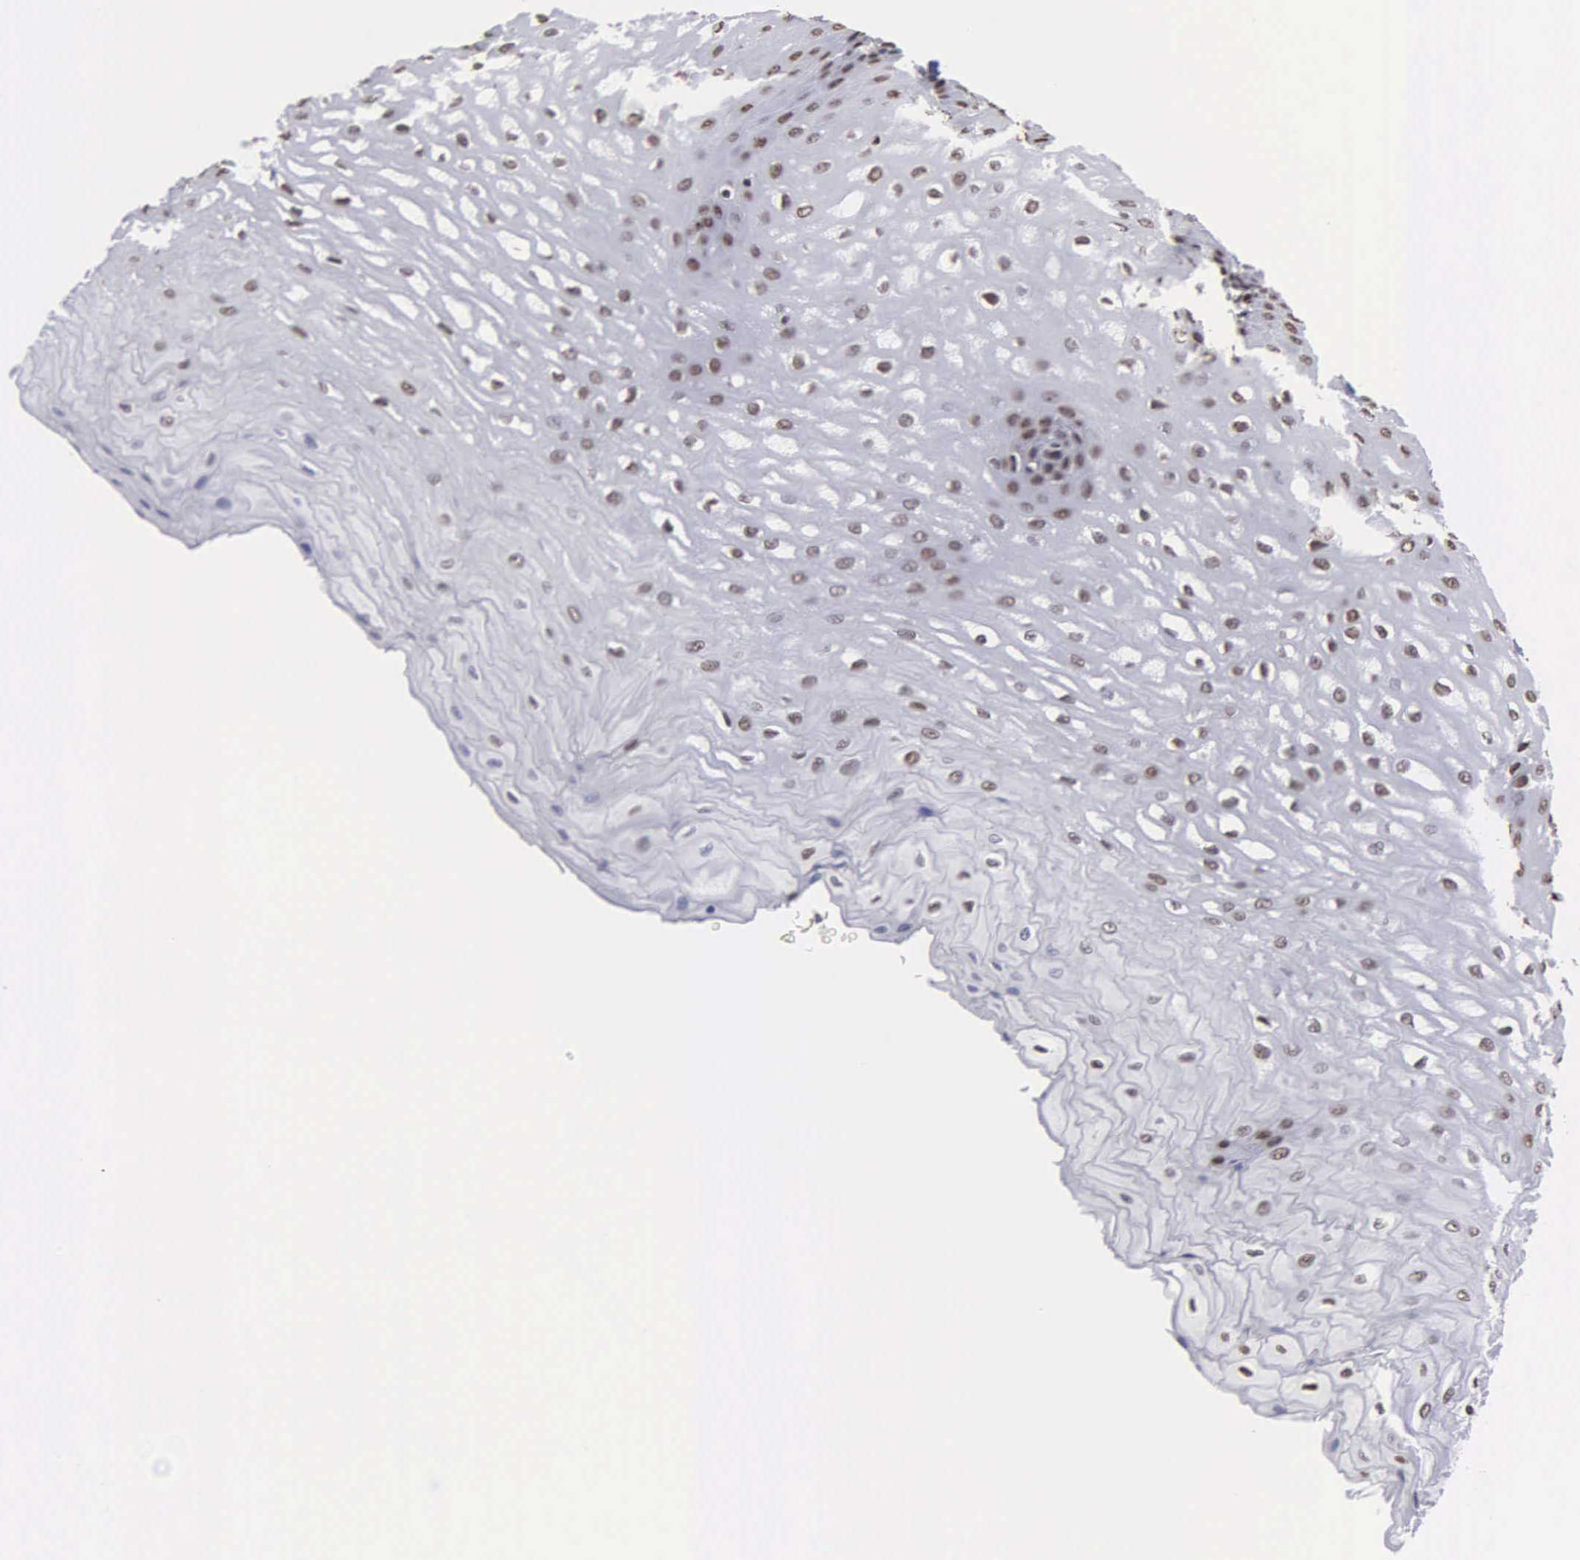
{"staining": {"intensity": "moderate", "quantity": "25%-75%", "location": "nuclear"}, "tissue": "esophagus", "cell_type": "Squamous epithelial cells", "image_type": "normal", "snomed": [{"axis": "morphology", "description": "Normal tissue, NOS"}, {"axis": "topography", "description": "Esophagus"}], "caption": "Squamous epithelial cells show medium levels of moderate nuclear expression in about 25%-75% of cells in normal human esophagus.", "gene": "CCNG1", "patient": {"sex": "male", "age": 70}}